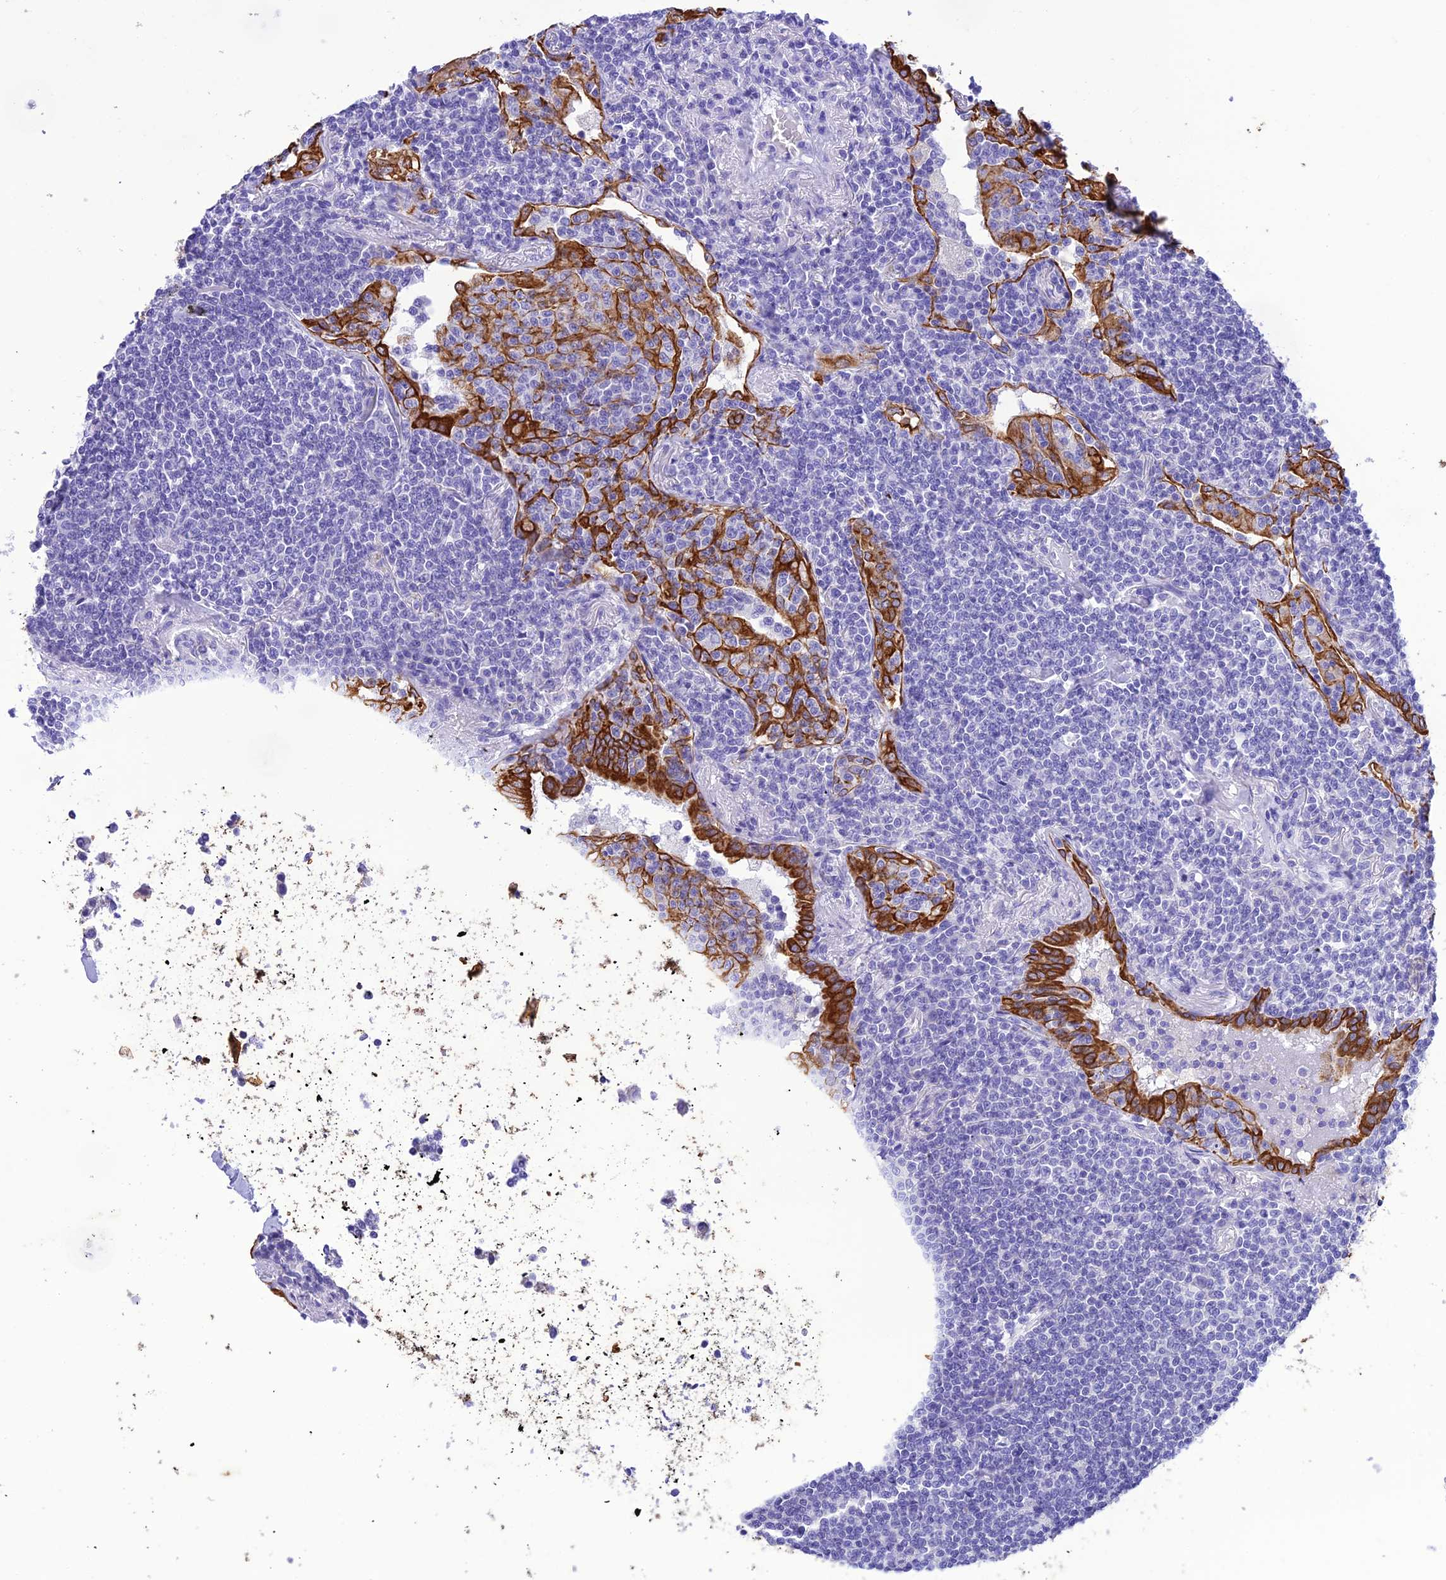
{"staining": {"intensity": "negative", "quantity": "none", "location": "none"}, "tissue": "lymphoma", "cell_type": "Tumor cells", "image_type": "cancer", "snomed": [{"axis": "morphology", "description": "Malignant lymphoma, non-Hodgkin's type, Low grade"}, {"axis": "topography", "description": "Lung"}], "caption": "Tumor cells show no significant protein expression in low-grade malignant lymphoma, non-Hodgkin's type.", "gene": "VPS52", "patient": {"sex": "female", "age": 71}}